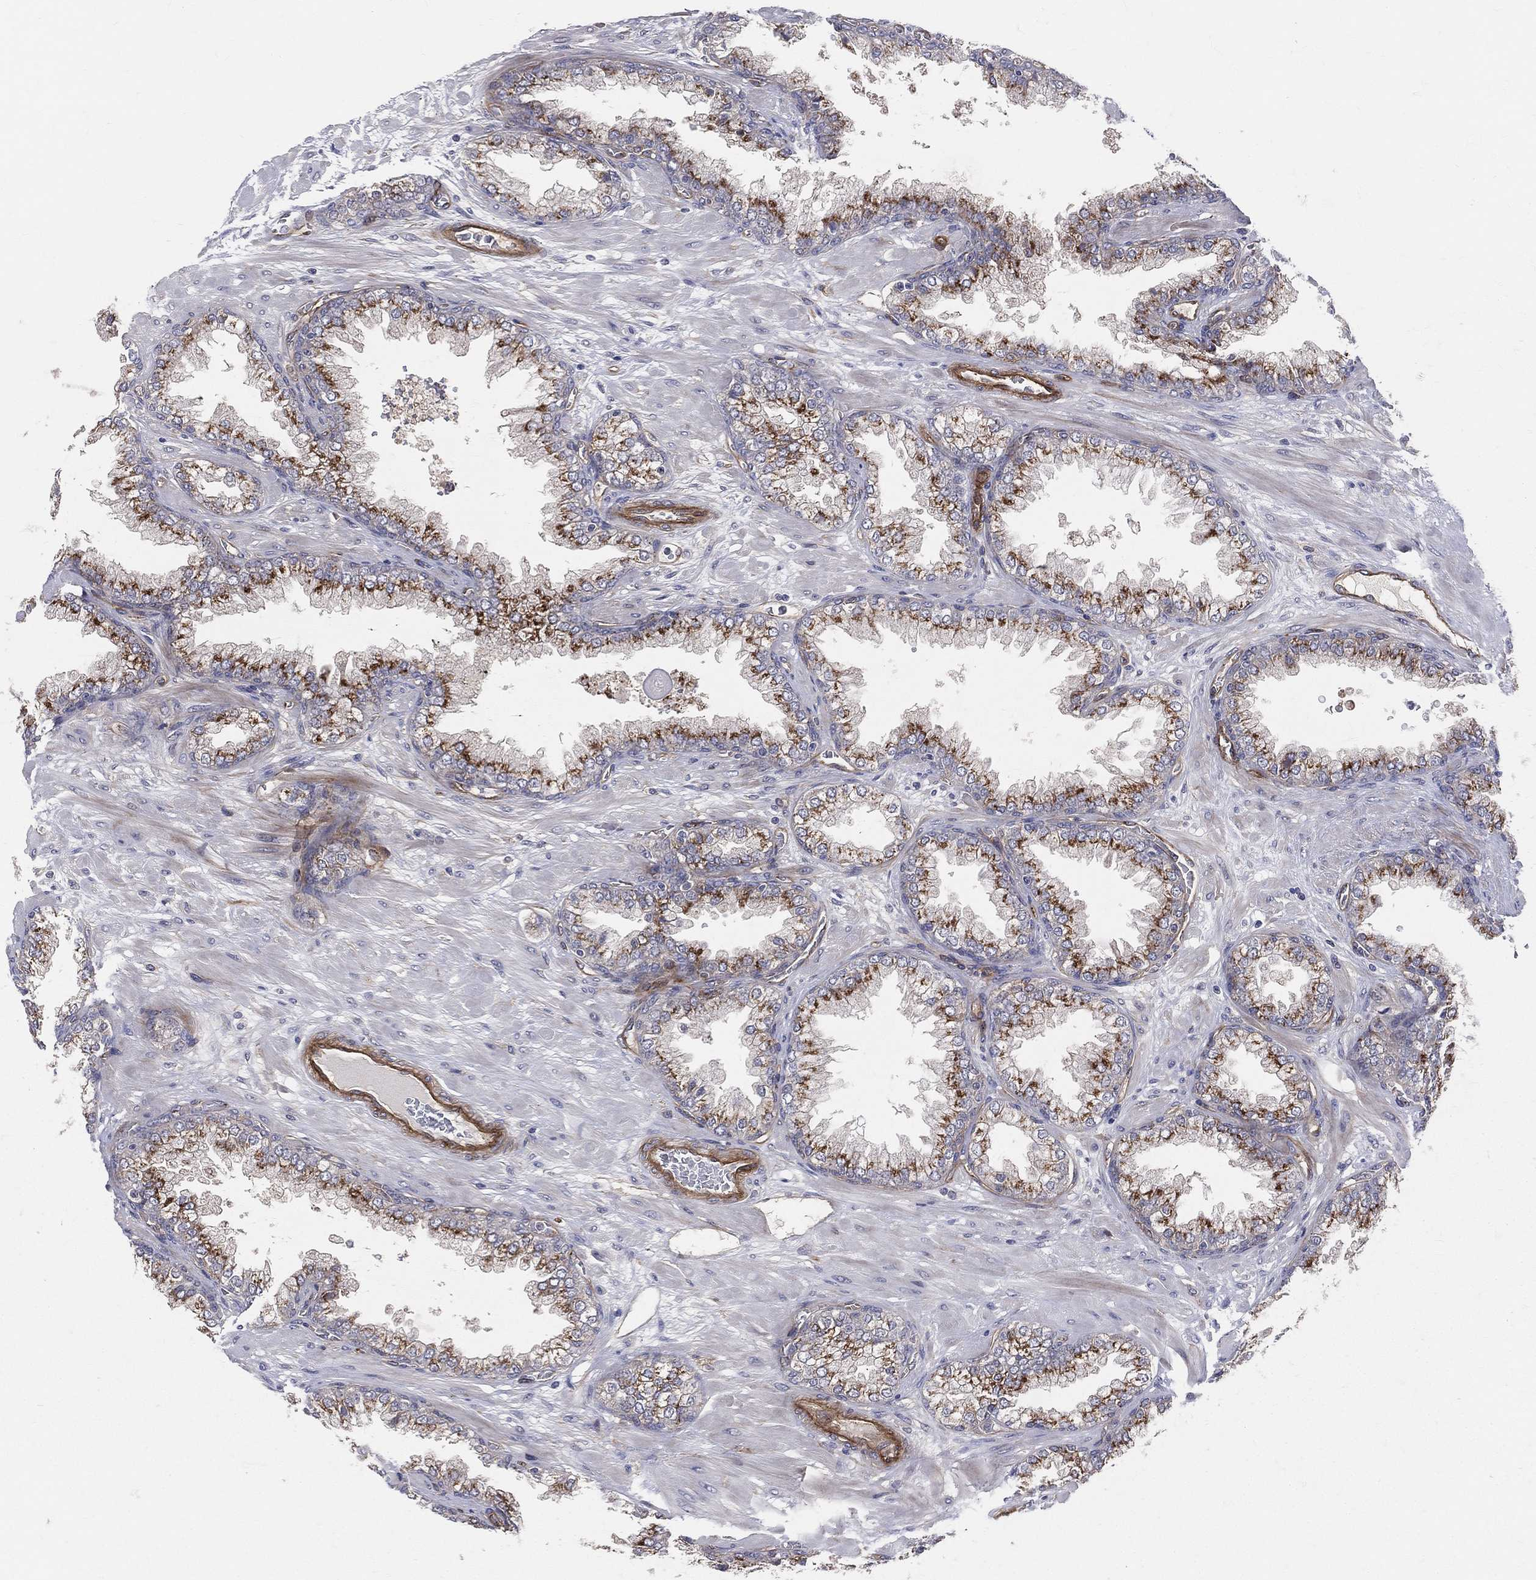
{"staining": {"intensity": "strong", "quantity": "25%-75%", "location": "cytoplasmic/membranous"}, "tissue": "prostate cancer", "cell_type": "Tumor cells", "image_type": "cancer", "snomed": [{"axis": "morphology", "description": "Adenocarcinoma, Low grade"}, {"axis": "topography", "description": "Prostate"}], "caption": "This photomicrograph shows immunohistochemistry staining of prostate cancer (low-grade adenocarcinoma), with high strong cytoplasmic/membranous positivity in approximately 25%-75% of tumor cells.", "gene": "ENTPD1", "patient": {"sex": "male", "age": 57}}